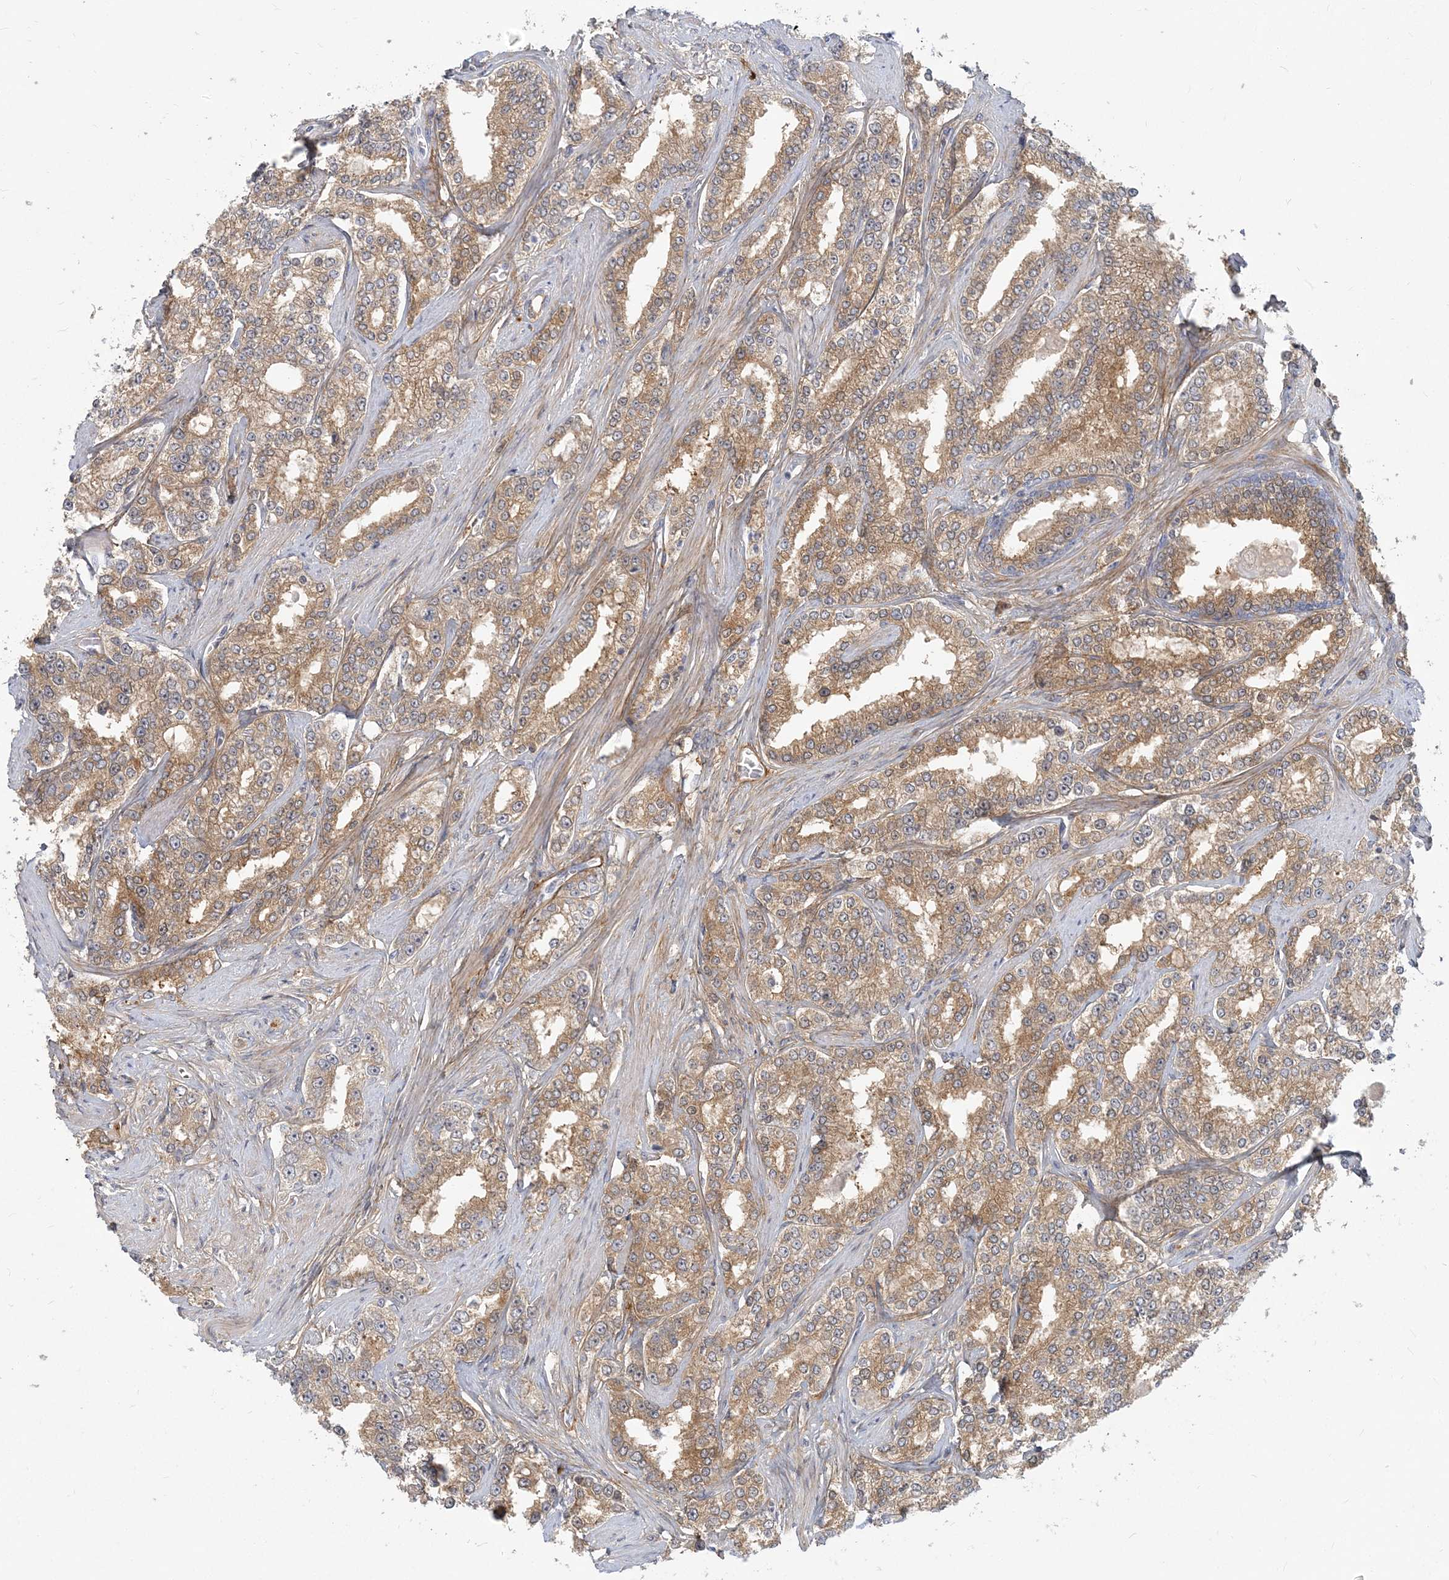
{"staining": {"intensity": "moderate", "quantity": ">75%", "location": "cytoplasmic/membranous"}, "tissue": "prostate cancer", "cell_type": "Tumor cells", "image_type": "cancer", "snomed": [{"axis": "morphology", "description": "Normal tissue, NOS"}, {"axis": "morphology", "description": "Adenocarcinoma, High grade"}, {"axis": "topography", "description": "Prostate"}], "caption": "Protein expression analysis of adenocarcinoma (high-grade) (prostate) demonstrates moderate cytoplasmic/membranous expression in approximately >75% of tumor cells.", "gene": "GMPPA", "patient": {"sex": "male", "age": 83}}